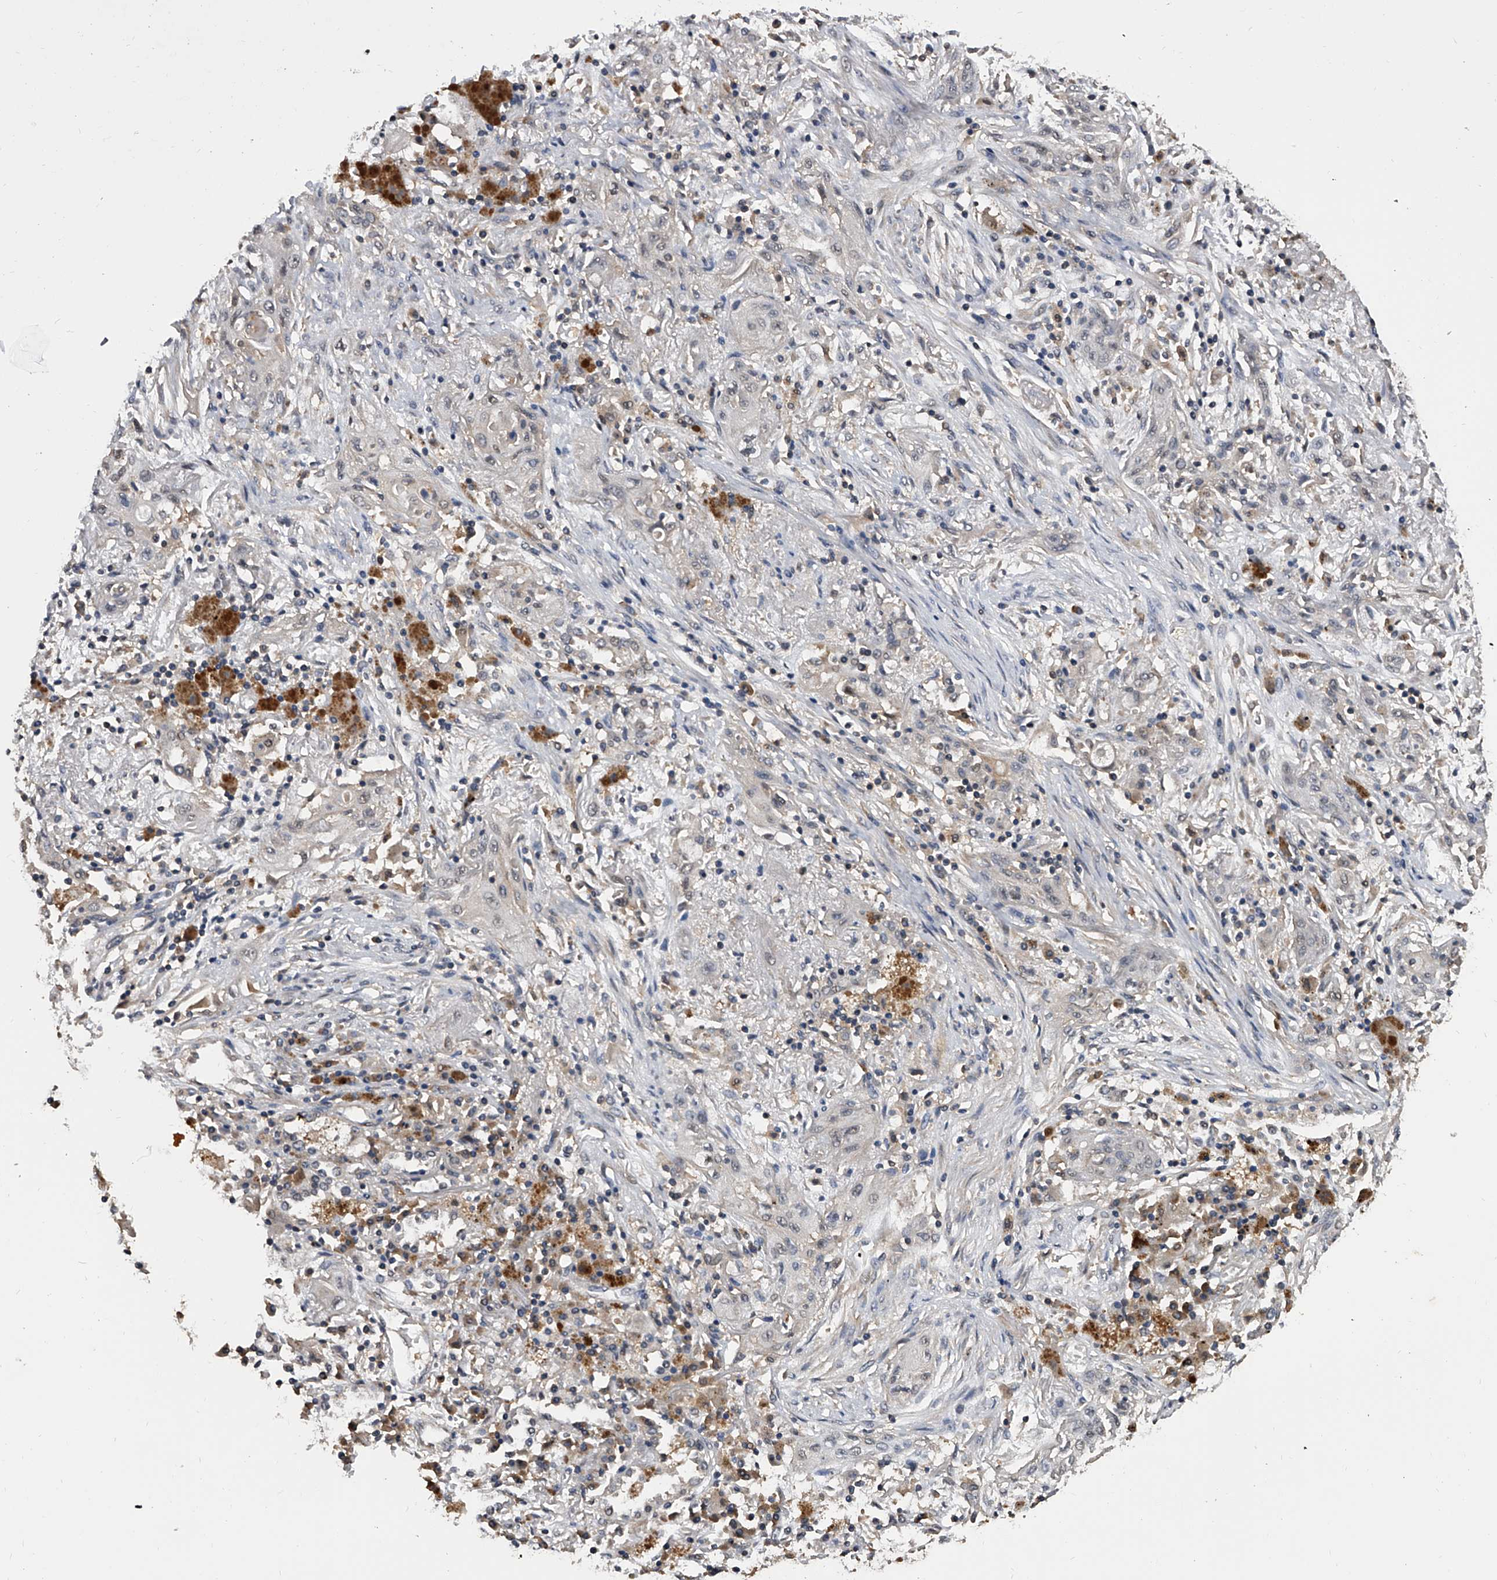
{"staining": {"intensity": "negative", "quantity": "none", "location": "none"}, "tissue": "lung cancer", "cell_type": "Tumor cells", "image_type": "cancer", "snomed": [{"axis": "morphology", "description": "Squamous cell carcinoma, NOS"}, {"axis": "topography", "description": "Lung"}], "caption": "Tumor cells are negative for brown protein staining in squamous cell carcinoma (lung).", "gene": "EFCAB7", "patient": {"sex": "female", "age": 47}}